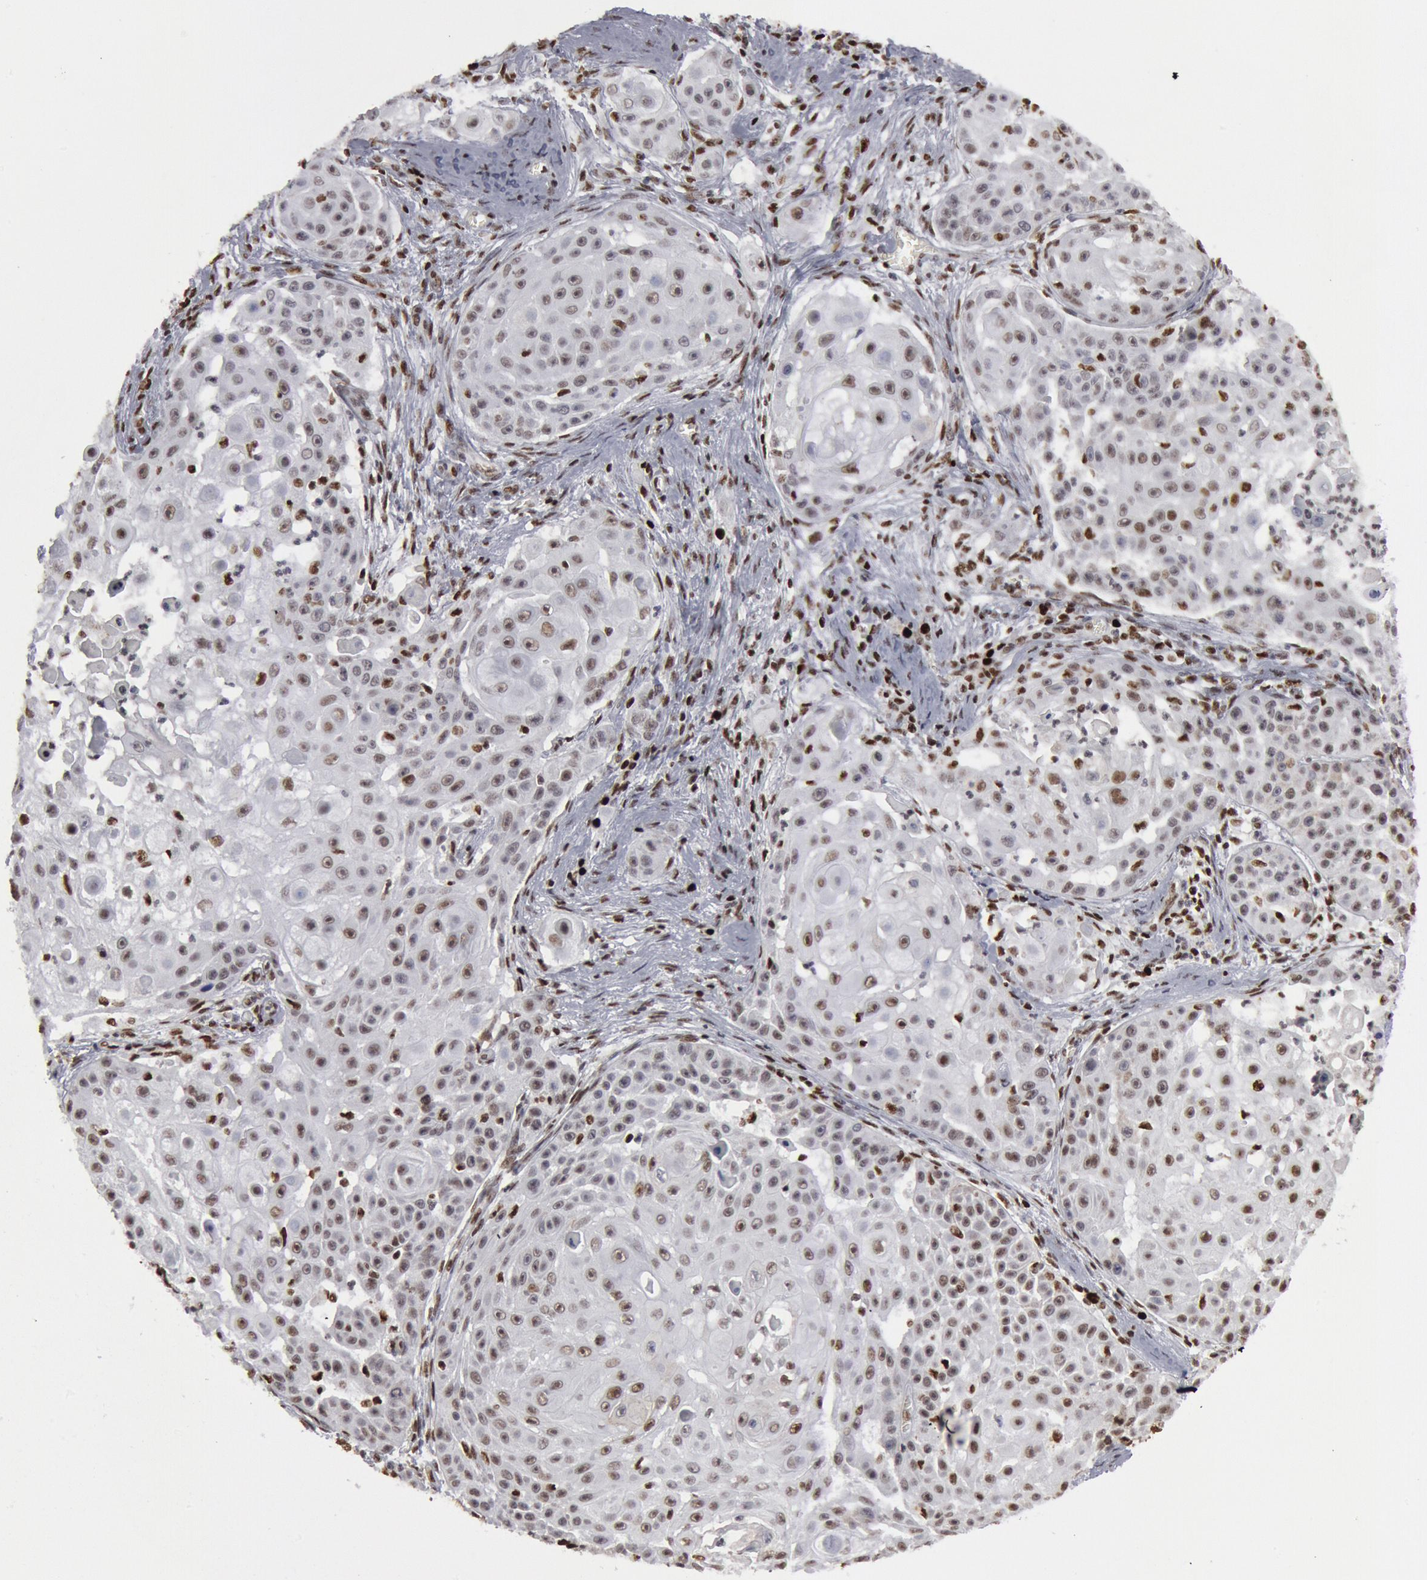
{"staining": {"intensity": "moderate", "quantity": "<25%", "location": "nuclear"}, "tissue": "skin cancer", "cell_type": "Tumor cells", "image_type": "cancer", "snomed": [{"axis": "morphology", "description": "Squamous cell carcinoma, NOS"}, {"axis": "topography", "description": "Skin"}], "caption": "A brown stain shows moderate nuclear expression of a protein in skin squamous cell carcinoma tumor cells.", "gene": "SUB1", "patient": {"sex": "female", "age": 57}}